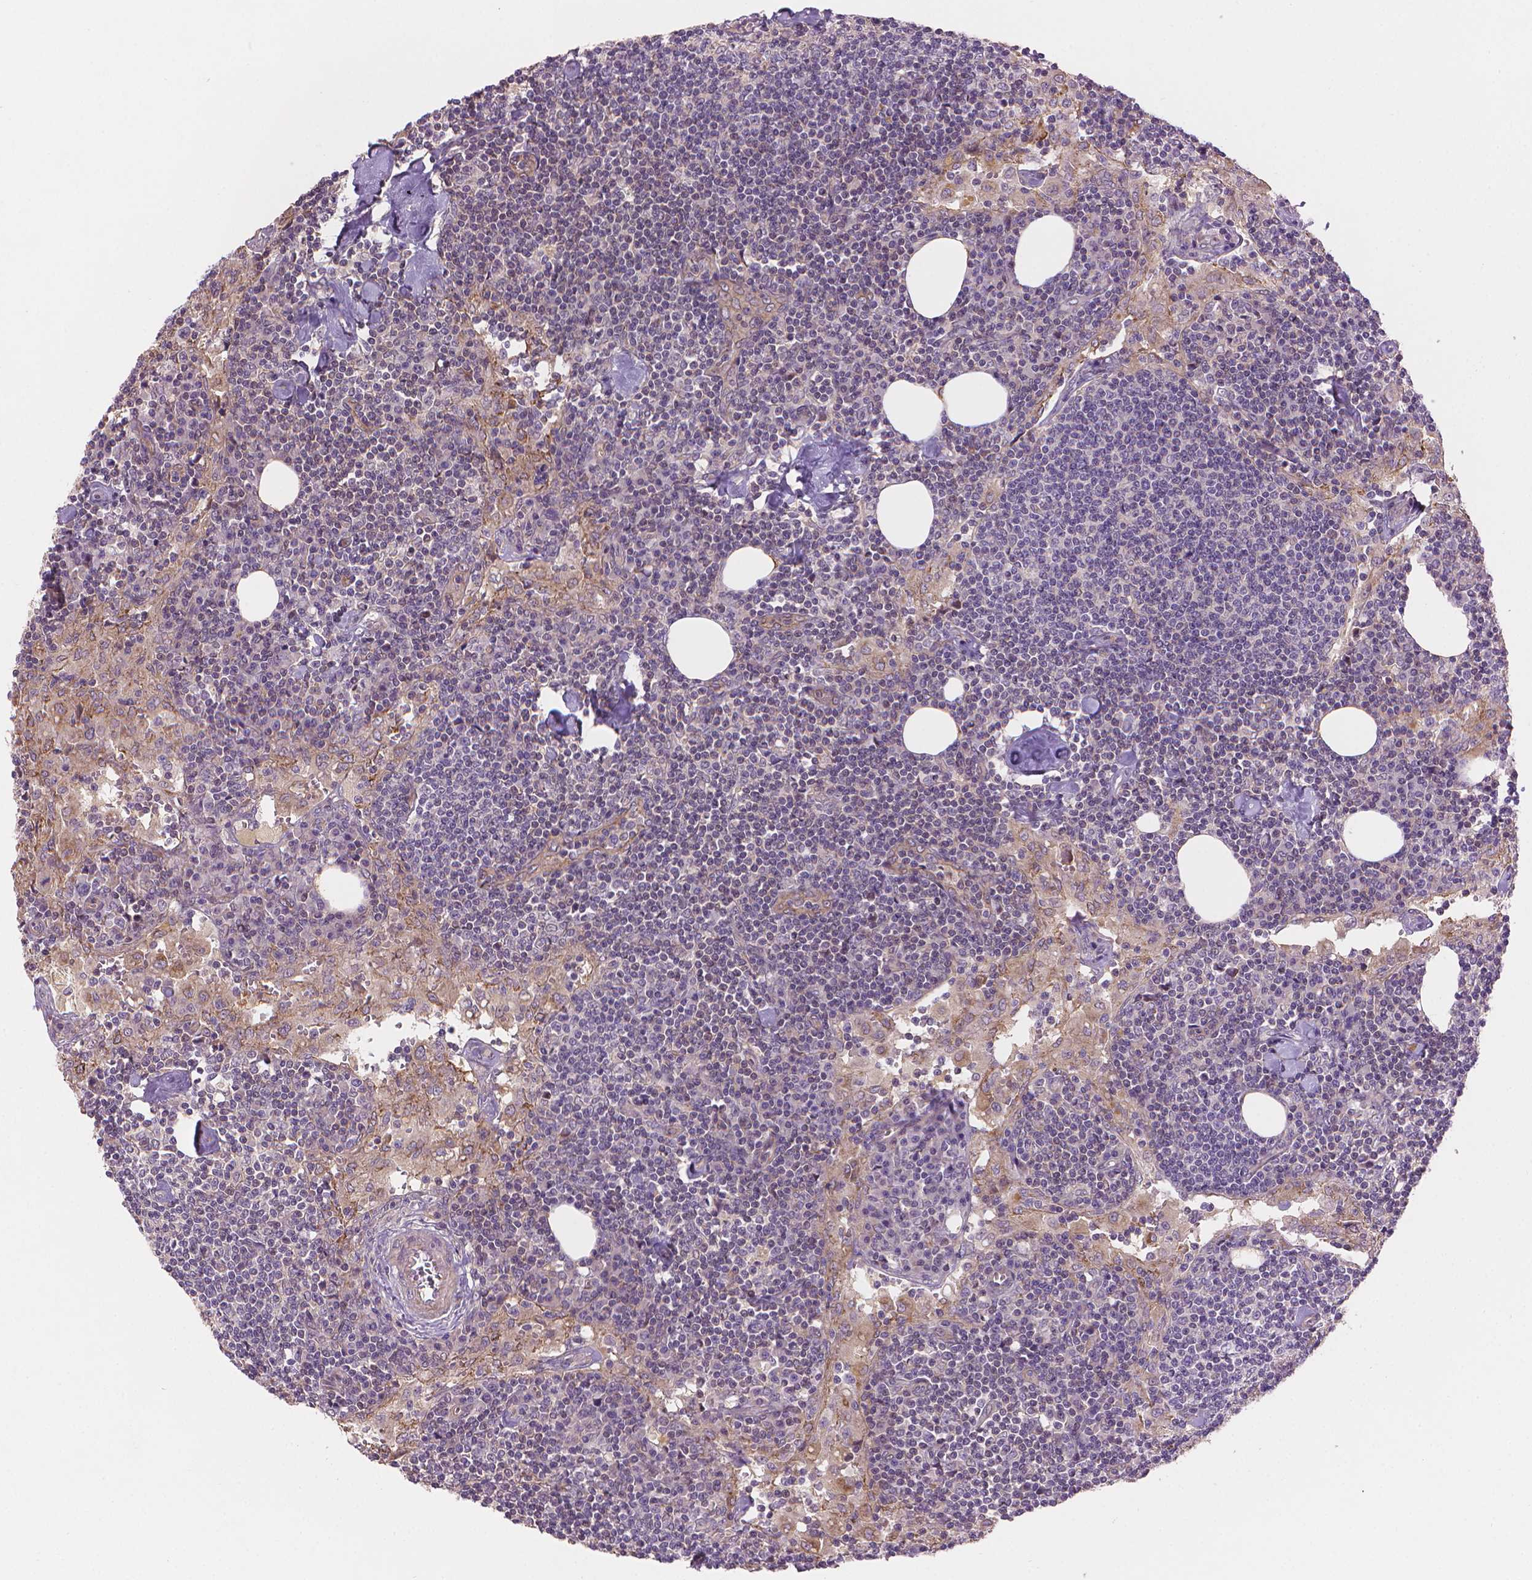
{"staining": {"intensity": "weak", "quantity": "<25%", "location": "cytoplasmic/membranous"}, "tissue": "lymph node", "cell_type": "Germinal center cells", "image_type": "normal", "snomed": [{"axis": "morphology", "description": "Normal tissue, NOS"}, {"axis": "topography", "description": "Lymph node"}], "caption": "Lymph node was stained to show a protein in brown. There is no significant positivity in germinal center cells. Nuclei are stained in blue.", "gene": "AMMECR1L", "patient": {"sex": "male", "age": 55}}